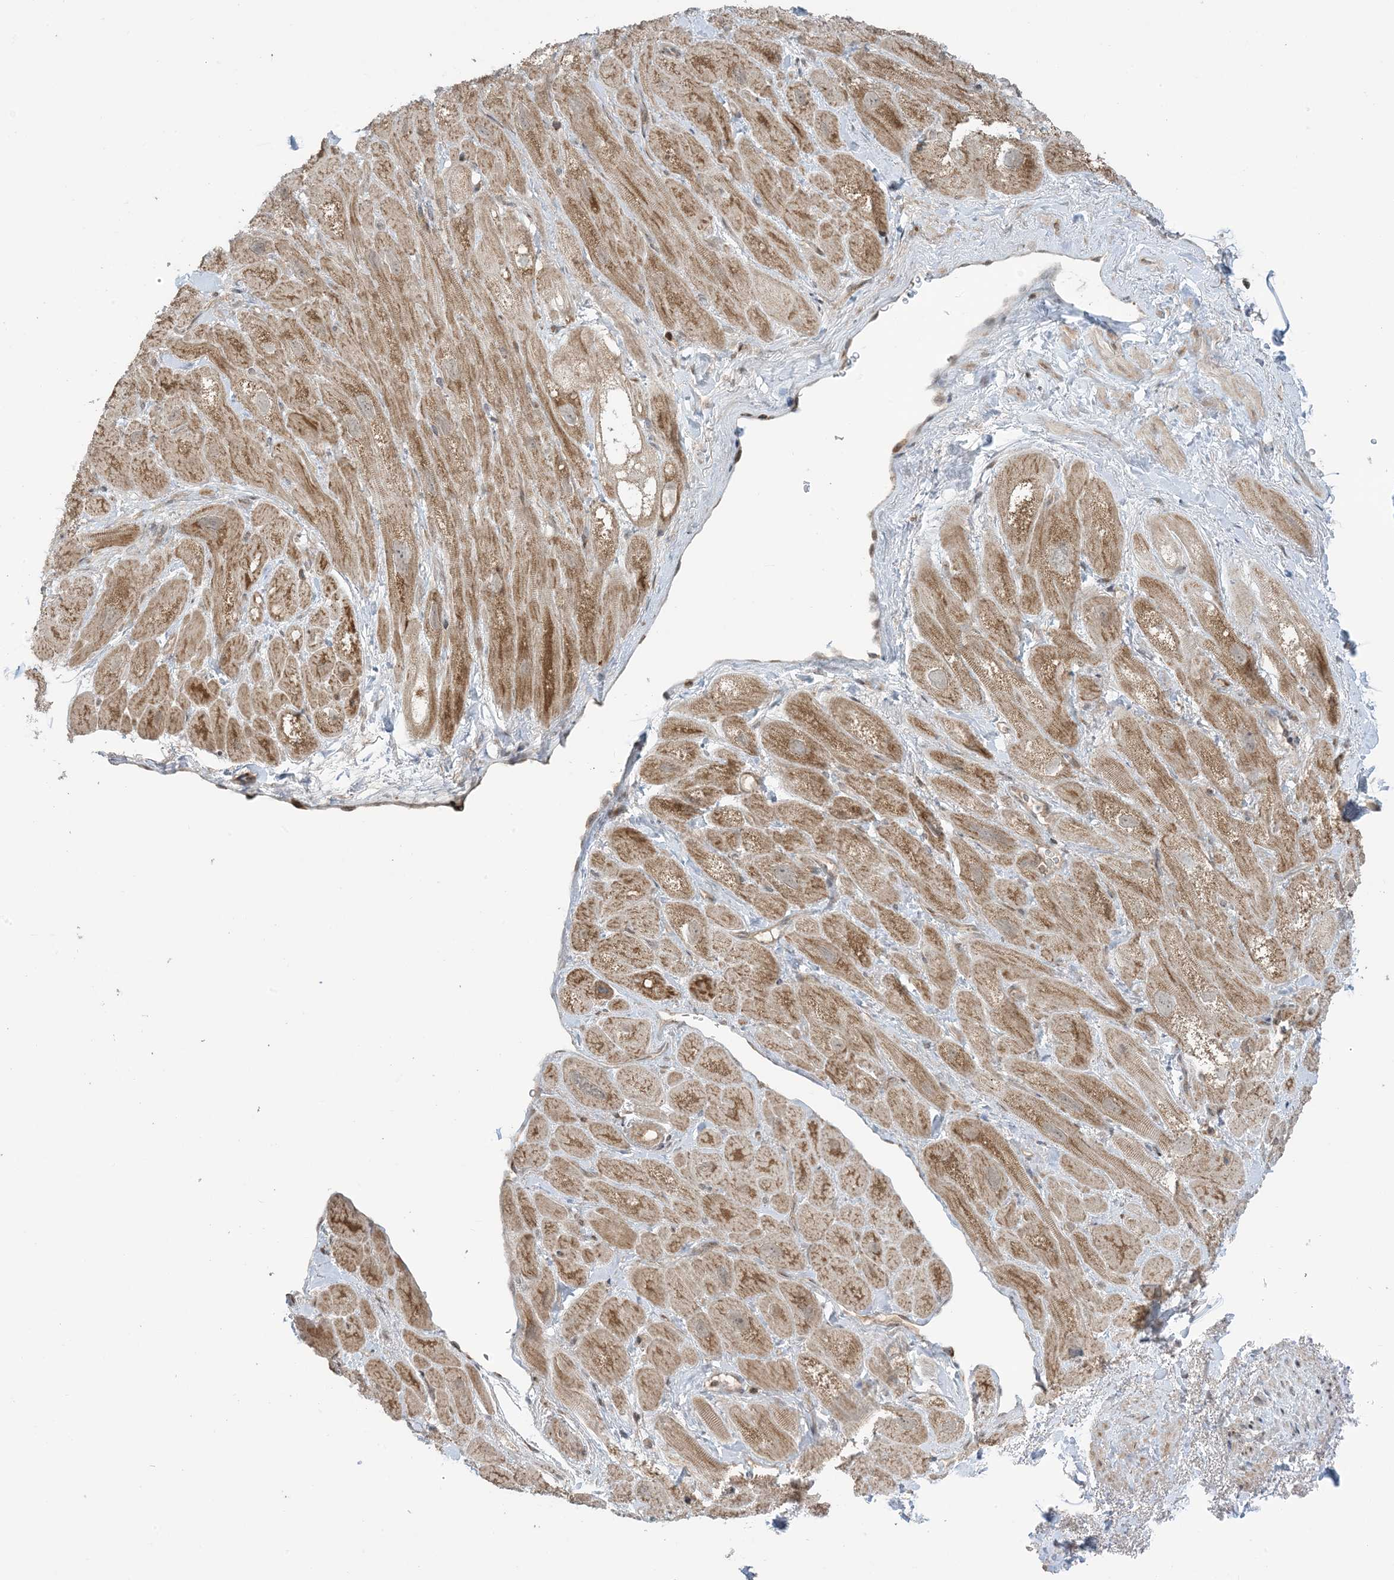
{"staining": {"intensity": "moderate", "quantity": ">75%", "location": "cytoplasmic/membranous"}, "tissue": "heart muscle", "cell_type": "Cardiomyocytes", "image_type": "normal", "snomed": [{"axis": "morphology", "description": "Normal tissue, NOS"}, {"axis": "topography", "description": "Heart"}], "caption": "Heart muscle stained with immunohistochemistry (IHC) displays moderate cytoplasmic/membranous staining in approximately >75% of cardiomyocytes.", "gene": "PHLDB2", "patient": {"sex": "male", "age": 49}}